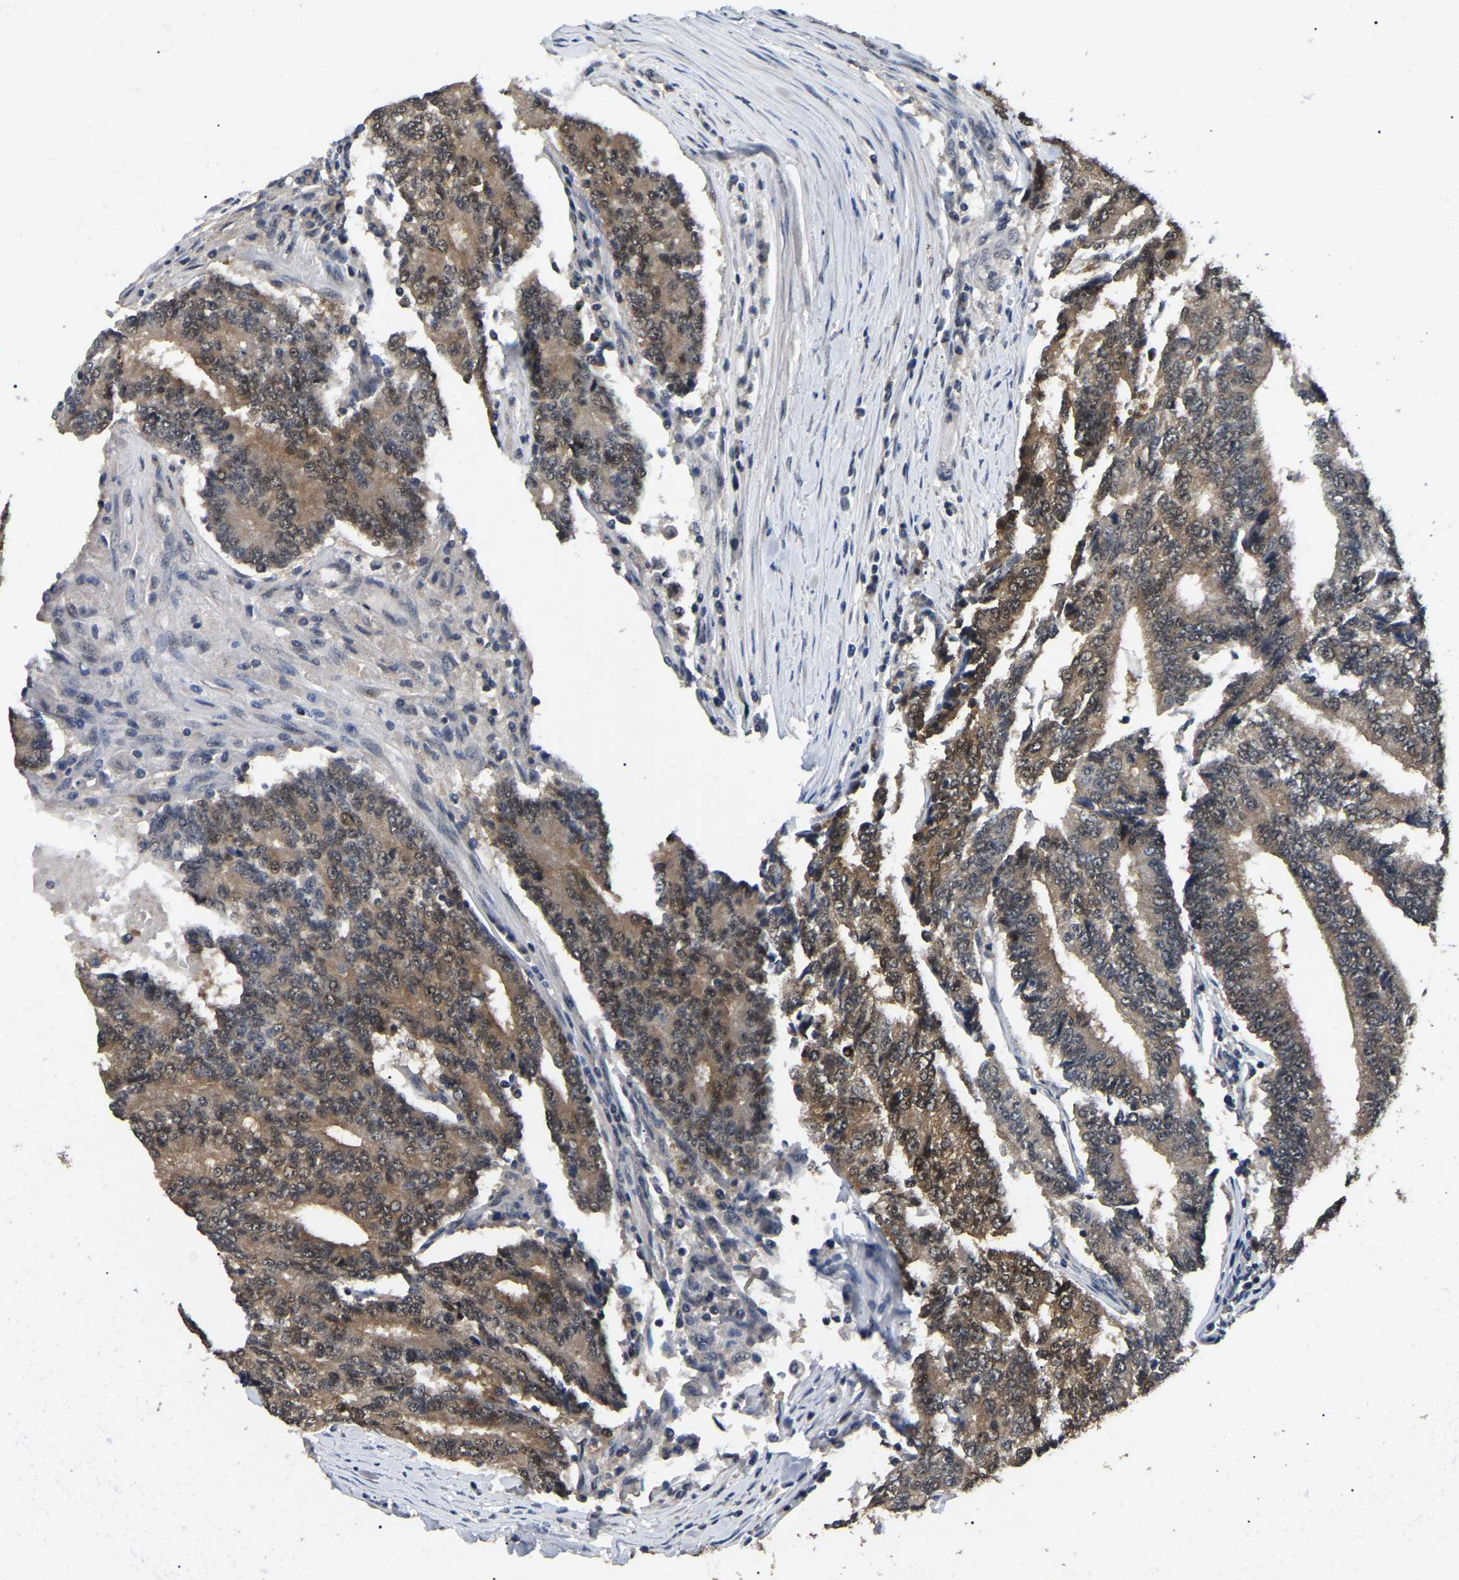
{"staining": {"intensity": "moderate", "quantity": ">75%", "location": "cytoplasmic/membranous"}, "tissue": "prostate cancer", "cell_type": "Tumor cells", "image_type": "cancer", "snomed": [{"axis": "morphology", "description": "Normal tissue, NOS"}, {"axis": "morphology", "description": "Adenocarcinoma, High grade"}, {"axis": "topography", "description": "Prostate"}, {"axis": "topography", "description": "Seminal veicle"}], "caption": "Immunohistochemistry (IHC) of prostate cancer (high-grade adenocarcinoma) exhibits medium levels of moderate cytoplasmic/membranous staining in approximately >75% of tumor cells.", "gene": "PPM1E", "patient": {"sex": "male", "age": 55}}